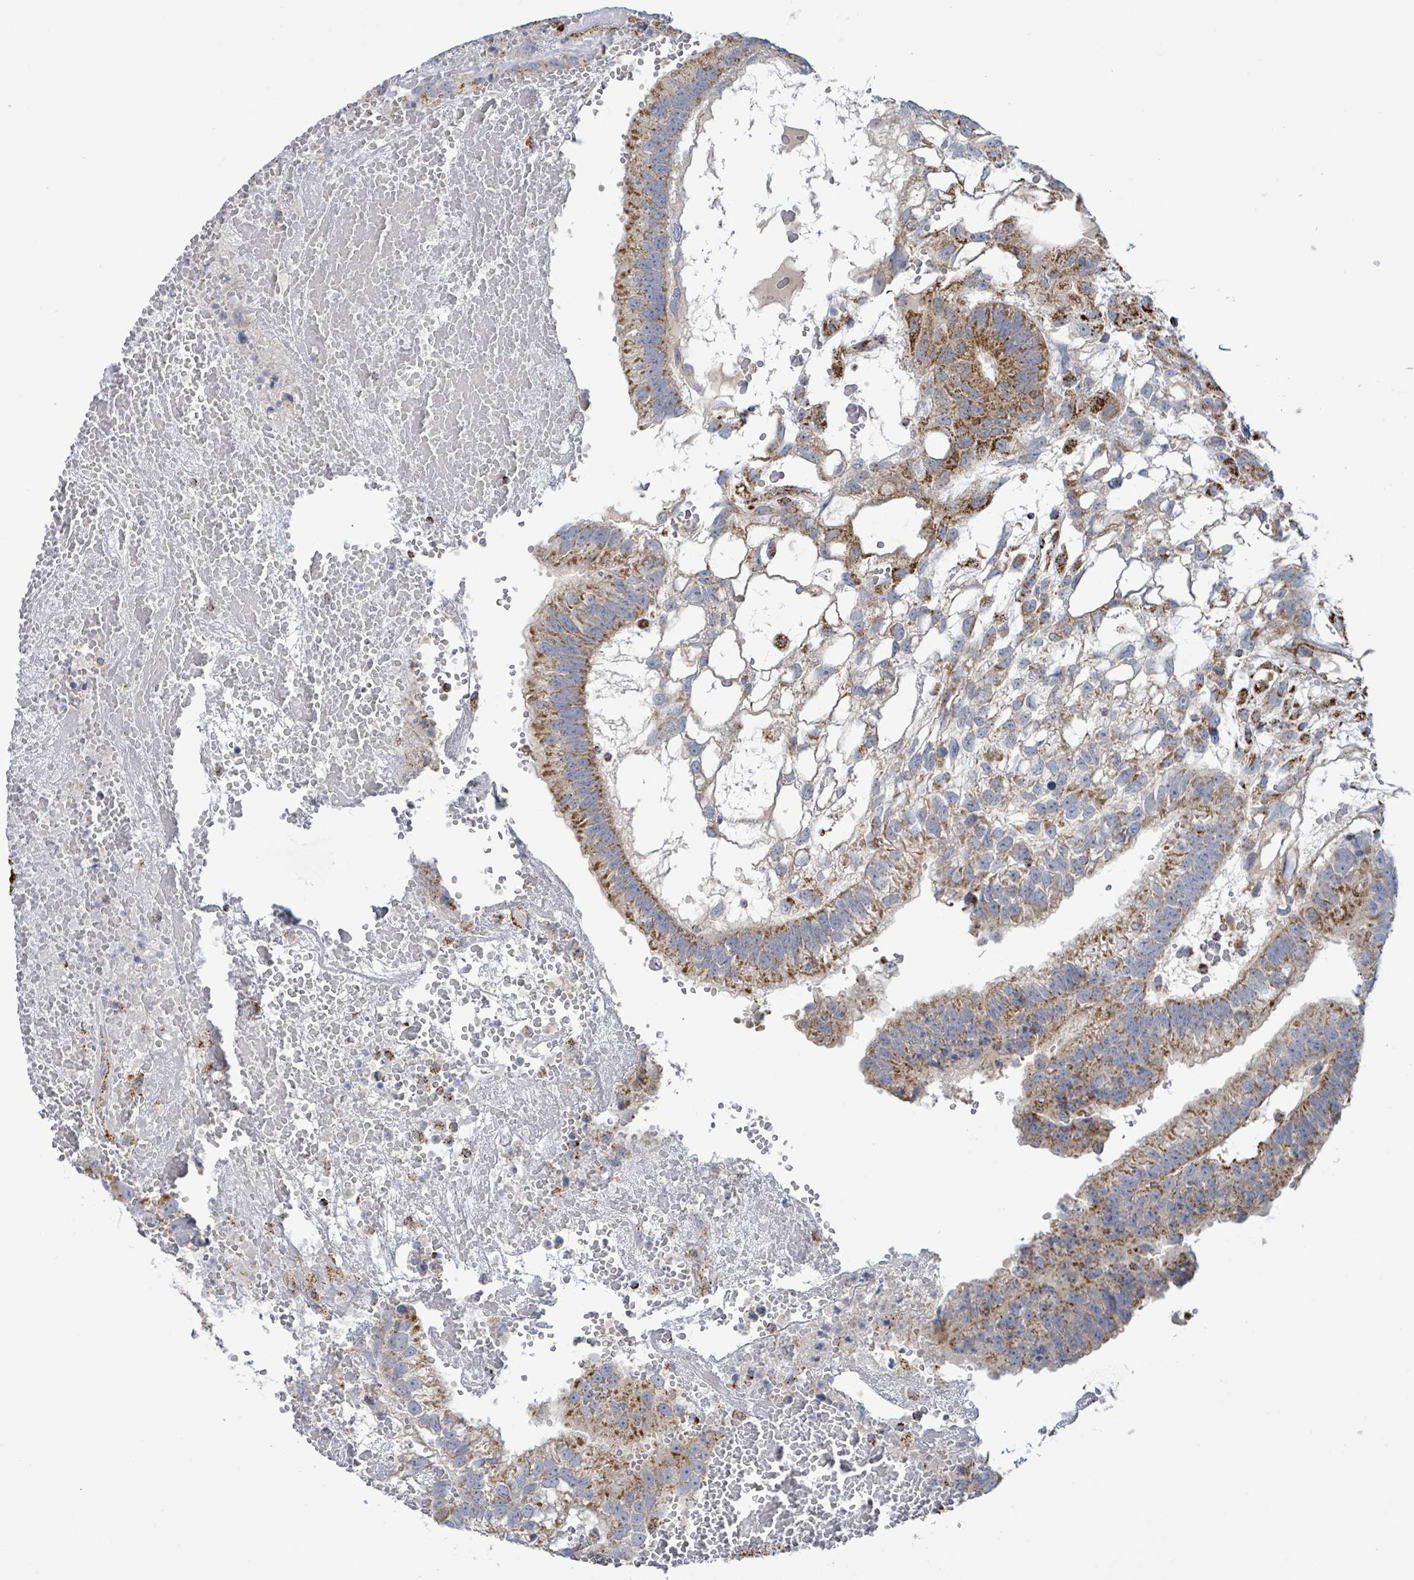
{"staining": {"intensity": "strong", "quantity": "25%-75%", "location": "cytoplasmic/membranous"}, "tissue": "testis cancer", "cell_type": "Tumor cells", "image_type": "cancer", "snomed": [{"axis": "morphology", "description": "Normal tissue, NOS"}, {"axis": "morphology", "description": "Carcinoma, Embryonal, NOS"}, {"axis": "topography", "description": "Testis"}], "caption": "Tumor cells demonstrate high levels of strong cytoplasmic/membranous staining in approximately 25%-75% of cells in human embryonal carcinoma (testis). The staining was performed using DAB (3,3'-diaminobenzidine), with brown indicating positive protein expression. Nuclei are stained blue with hematoxylin.", "gene": "SUCLG2", "patient": {"sex": "male", "age": 32}}